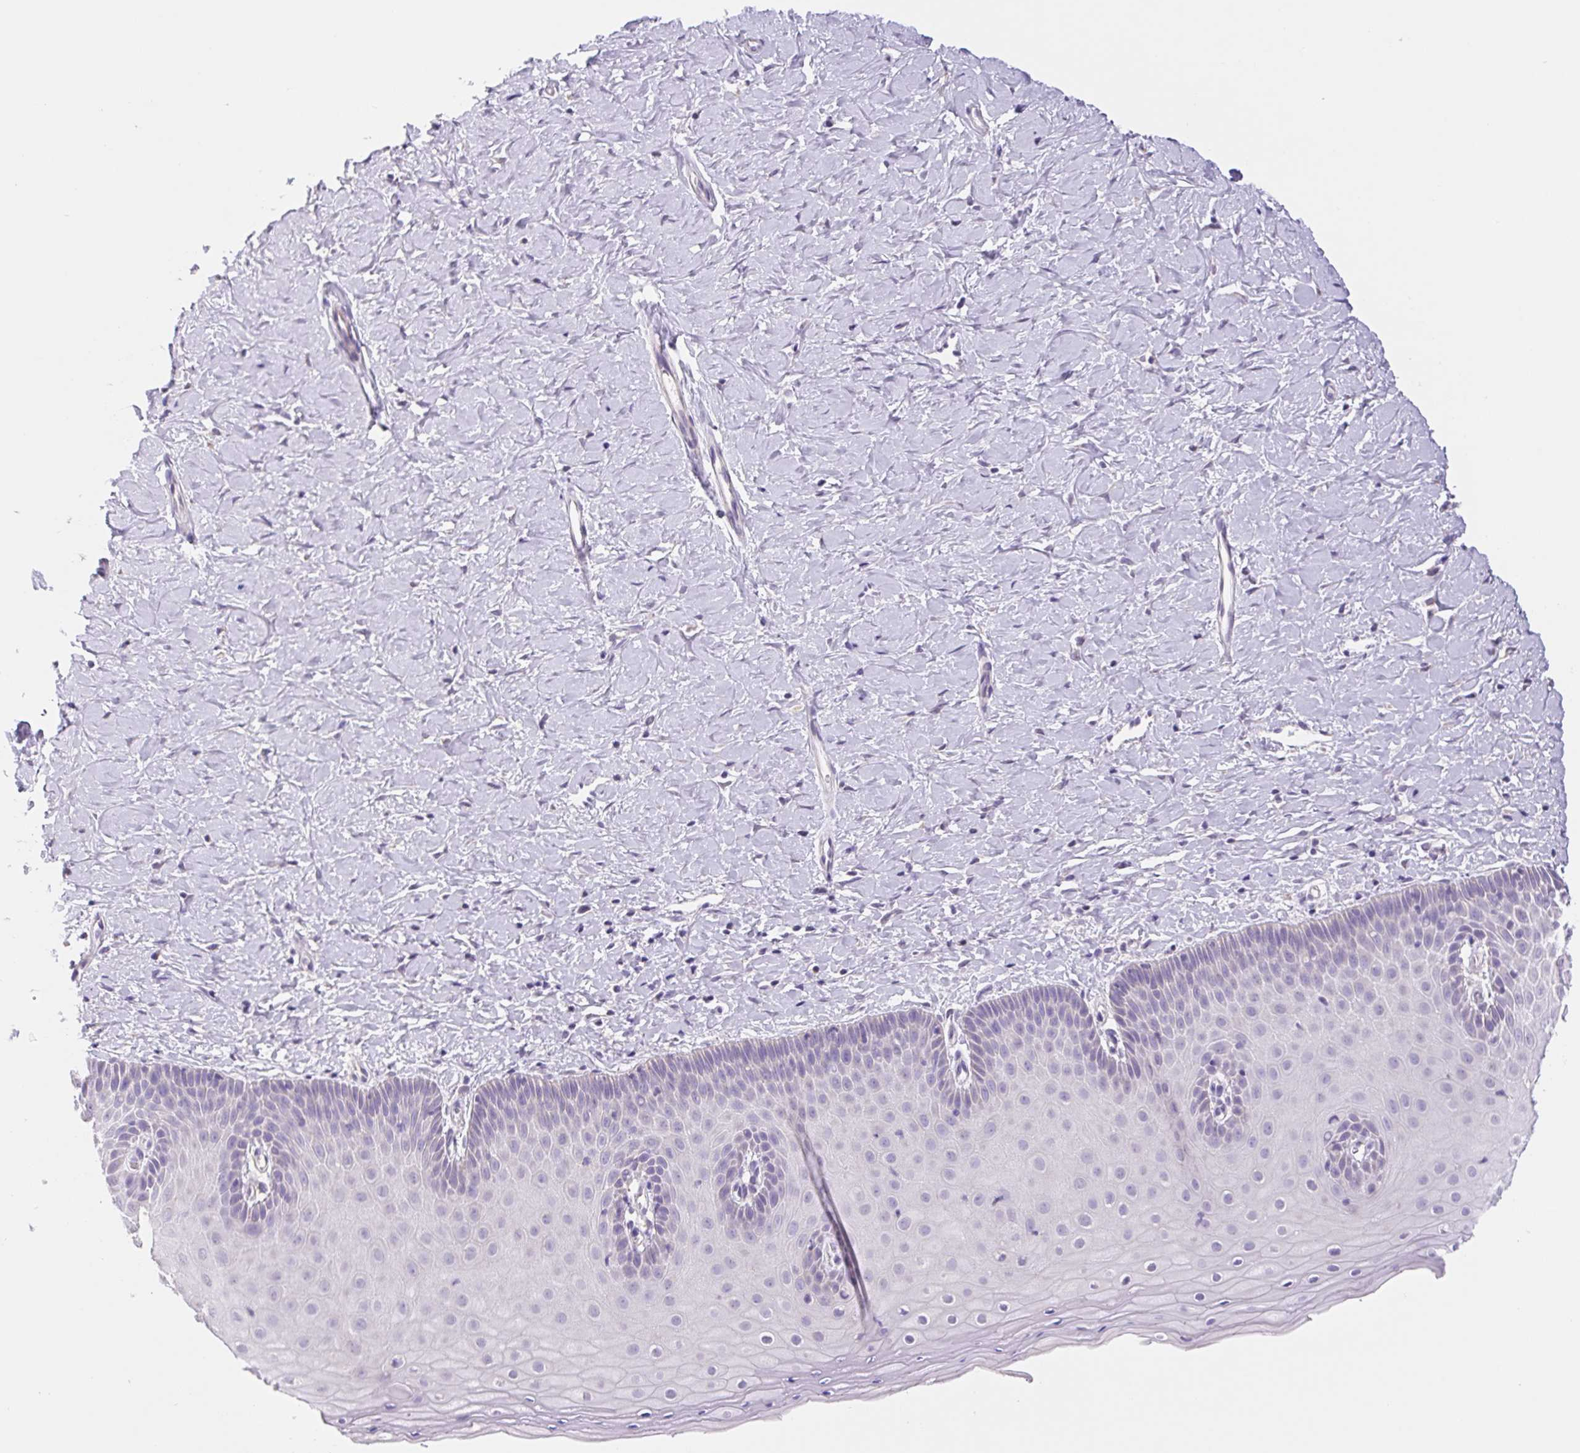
{"staining": {"intensity": "negative", "quantity": "none", "location": "none"}, "tissue": "cervix", "cell_type": "Glandular cells", "image_type": "normal", "snomed": [{"axis": "morphology", "description": "Normal tissue, NOS"}, {"axis": "topography", "description": "Cervix"}], "caption": "Immunohistochemical staining of unremarkable cervix displays no significant positivity in glandular cells.", "gene": "FKBP6", "patient": {"sex": "female", "age": 37}}